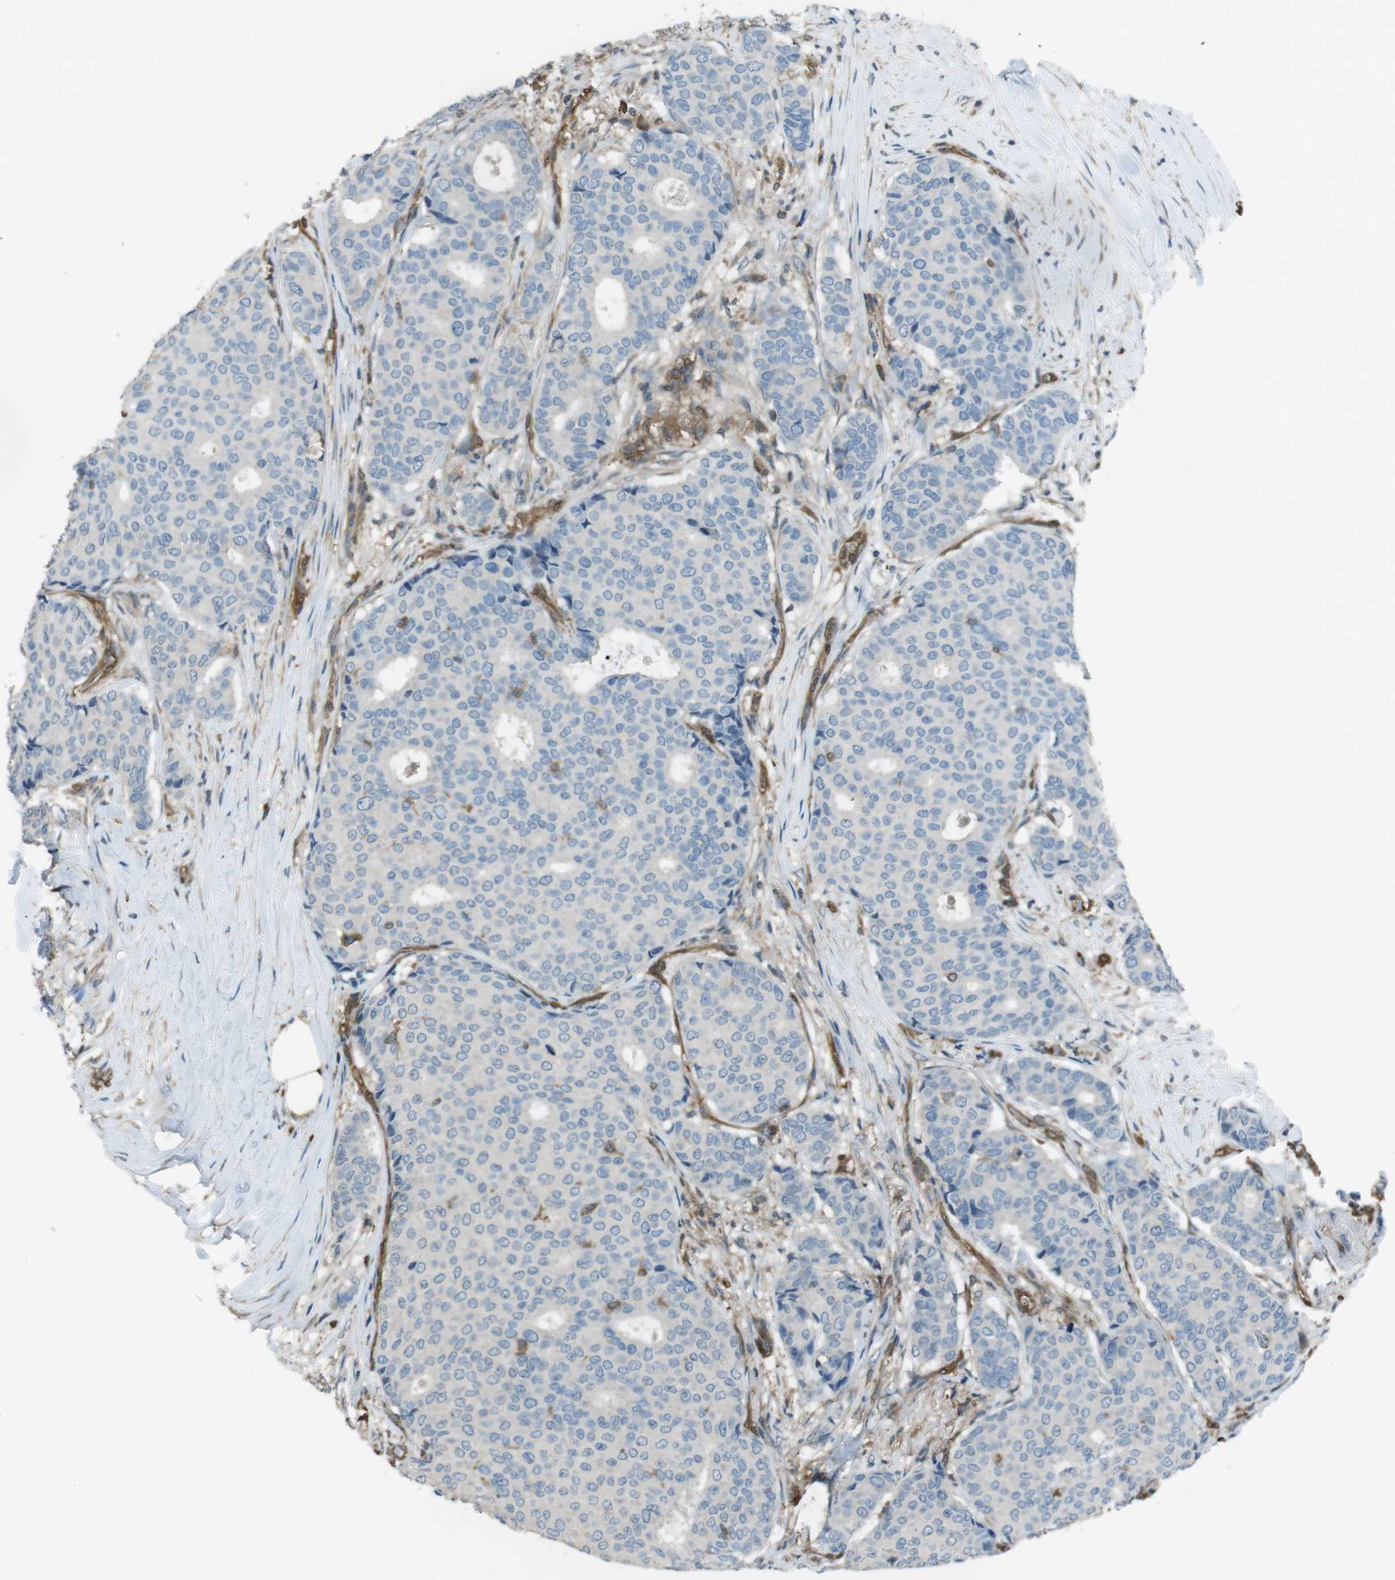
{"staining": {"intensity": "negative", "quantity": "none", "location": "none"}, "tissue": "breast cancer", "cell_type": "Tumor cells", "image_type": "cancer", "snomed": [{"axis": "morphology", "description": "Duct carcinoma"}, {"axis": "topography", "description": "Breast"}], "caption": "Immunohistochemistry photomicrograph of neoplastic tissue: breast cancer (invasive ductal carcinoma) stained with DAB shows no significant protein staining in tumor cells.", "gene": "TWSG1", "patient": {"sex": "female", "age": 75}}